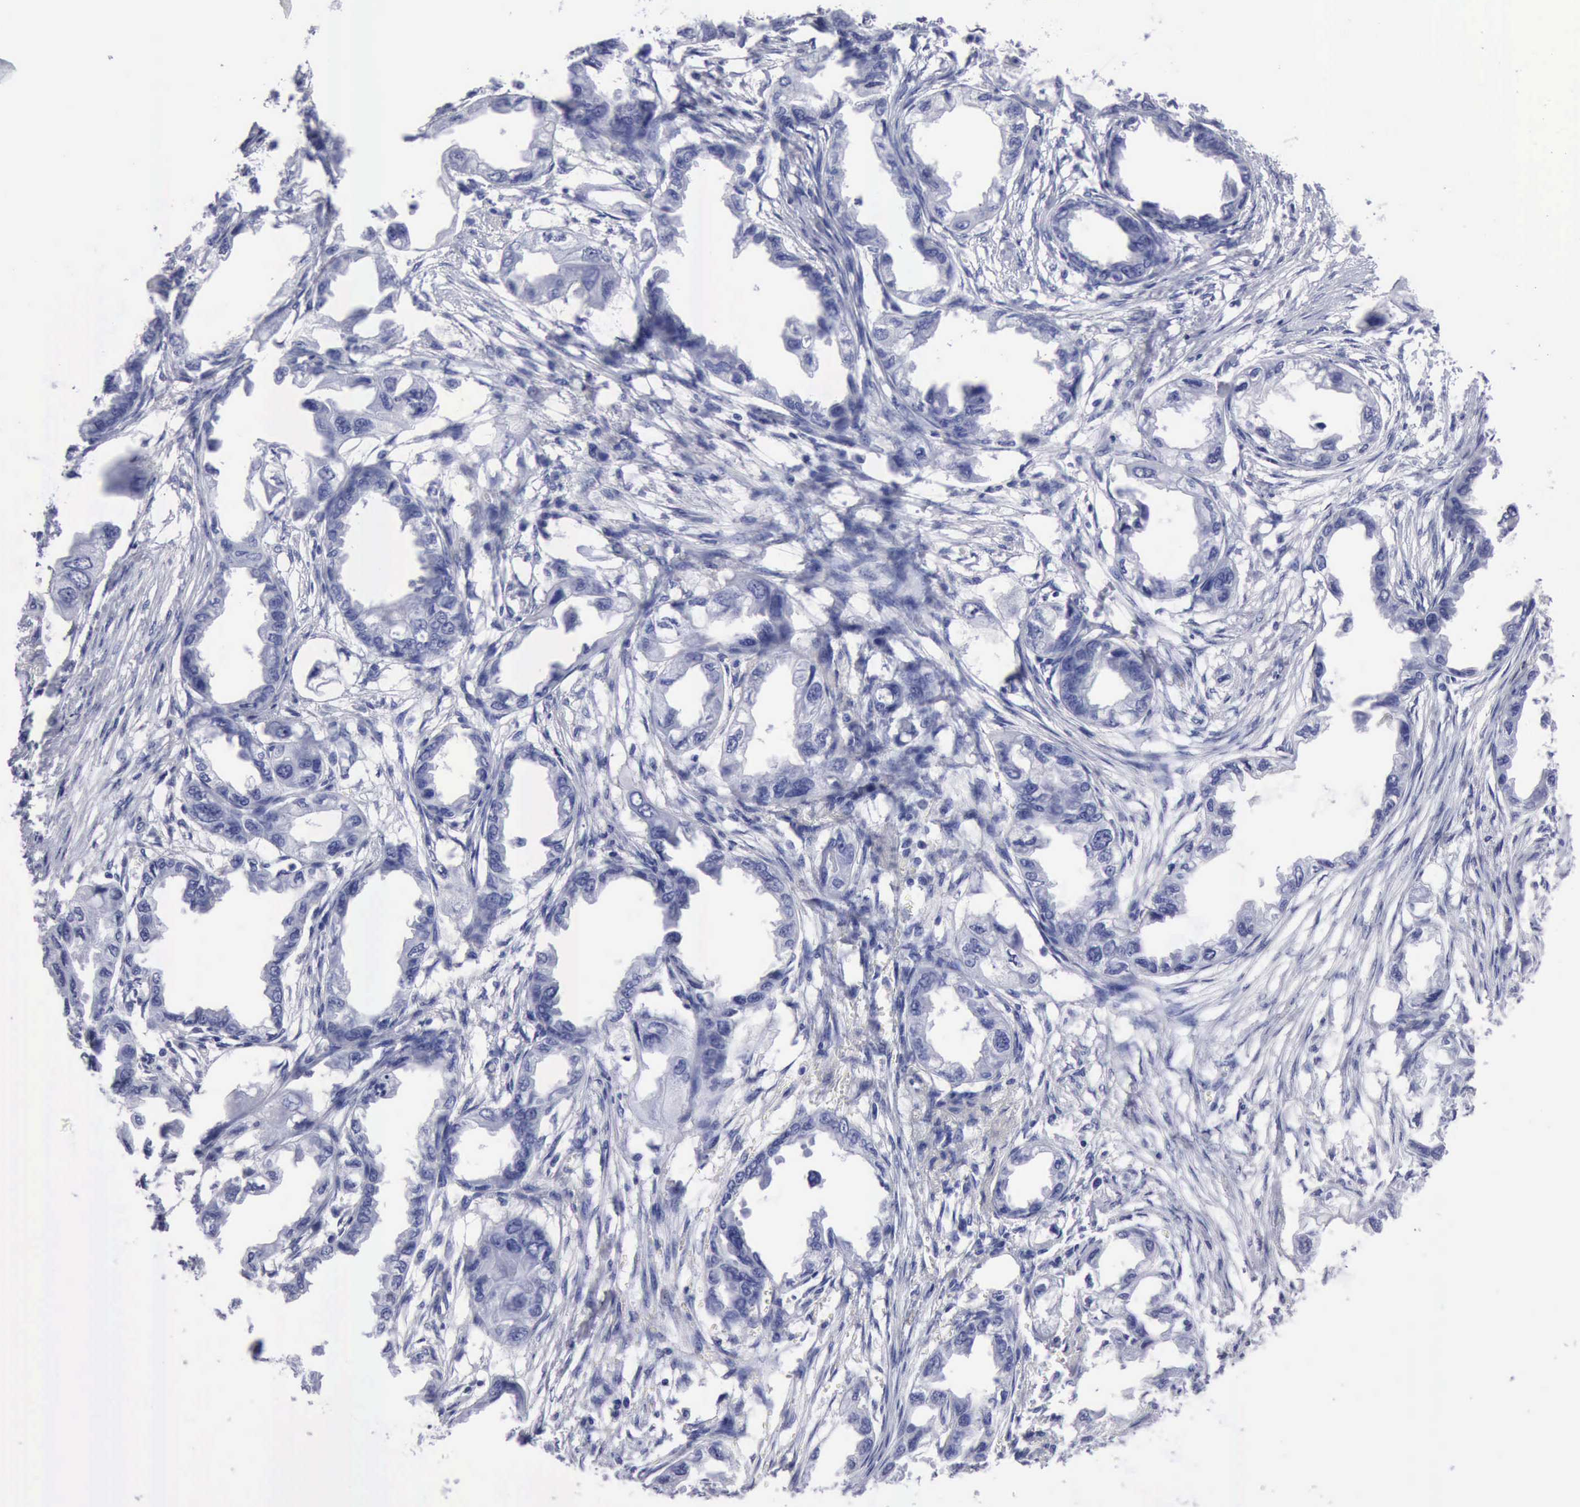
{"staining": {"intensity": "negative", "quantity": "none", "location": "none"}, "tissue": "endometrial cancer", "cell_type": "Tumor cells", "image_type": "cancer", "snomed": [{"axis": "morphology", "description": "Adenocarcinoma, NOS"}, {"axis": "topography", "description": "Endometrium"}], "caption": "High magnification brightfield microscopy of endometrial cancer stained with DAB (3,3'-diaminobenzidine) (brown) and counterstained with hematoxylin (blue): tumor cells show no significant expression.", "gene": "CYP19A1", "patient": {"sex": "female", "age": 67}}